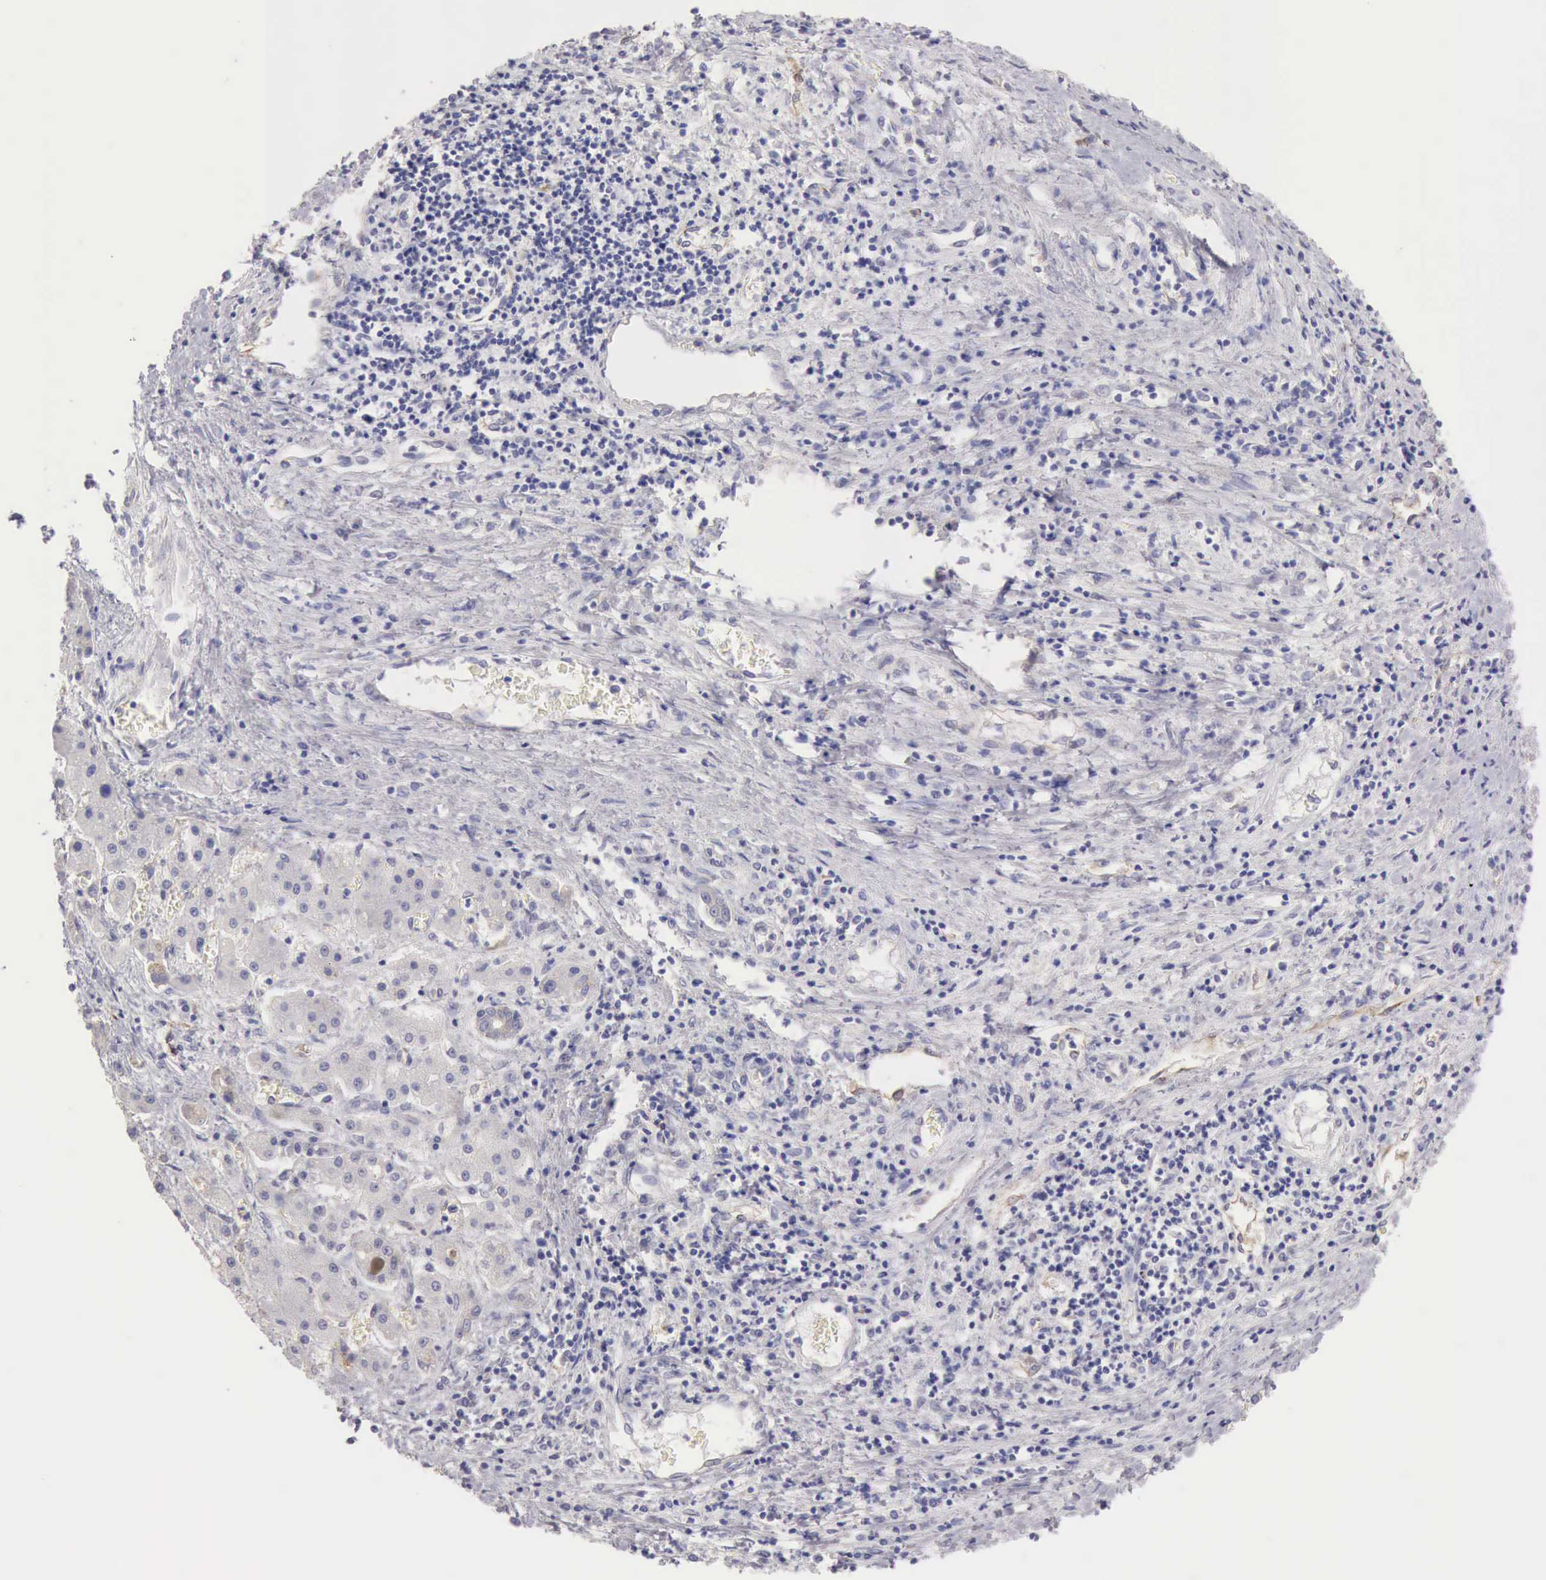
{"staining": {"intensity": "negative", "quantity": "none", "location": "none"}, "tissue": "liver cancer", "cell_type": "Tumor cells", "image_type": "cancer", "snomed": [{"axis": "morphology", "description": "Carcinoma, Hepatocellular, NOS"}, {"axis": "topography", "description": "Liver"}], "caption": "Histopathology image shows no protein expression in tumor cells of hepatocellular carcinoma (liver) tissue. (Brightfield microscopy of DAB (3,3'-diaminobenzidine) immunohistochemistry (IHC) at high magnification).", "gene": "APP", "patient": {"sex": "male", "age": 24}}